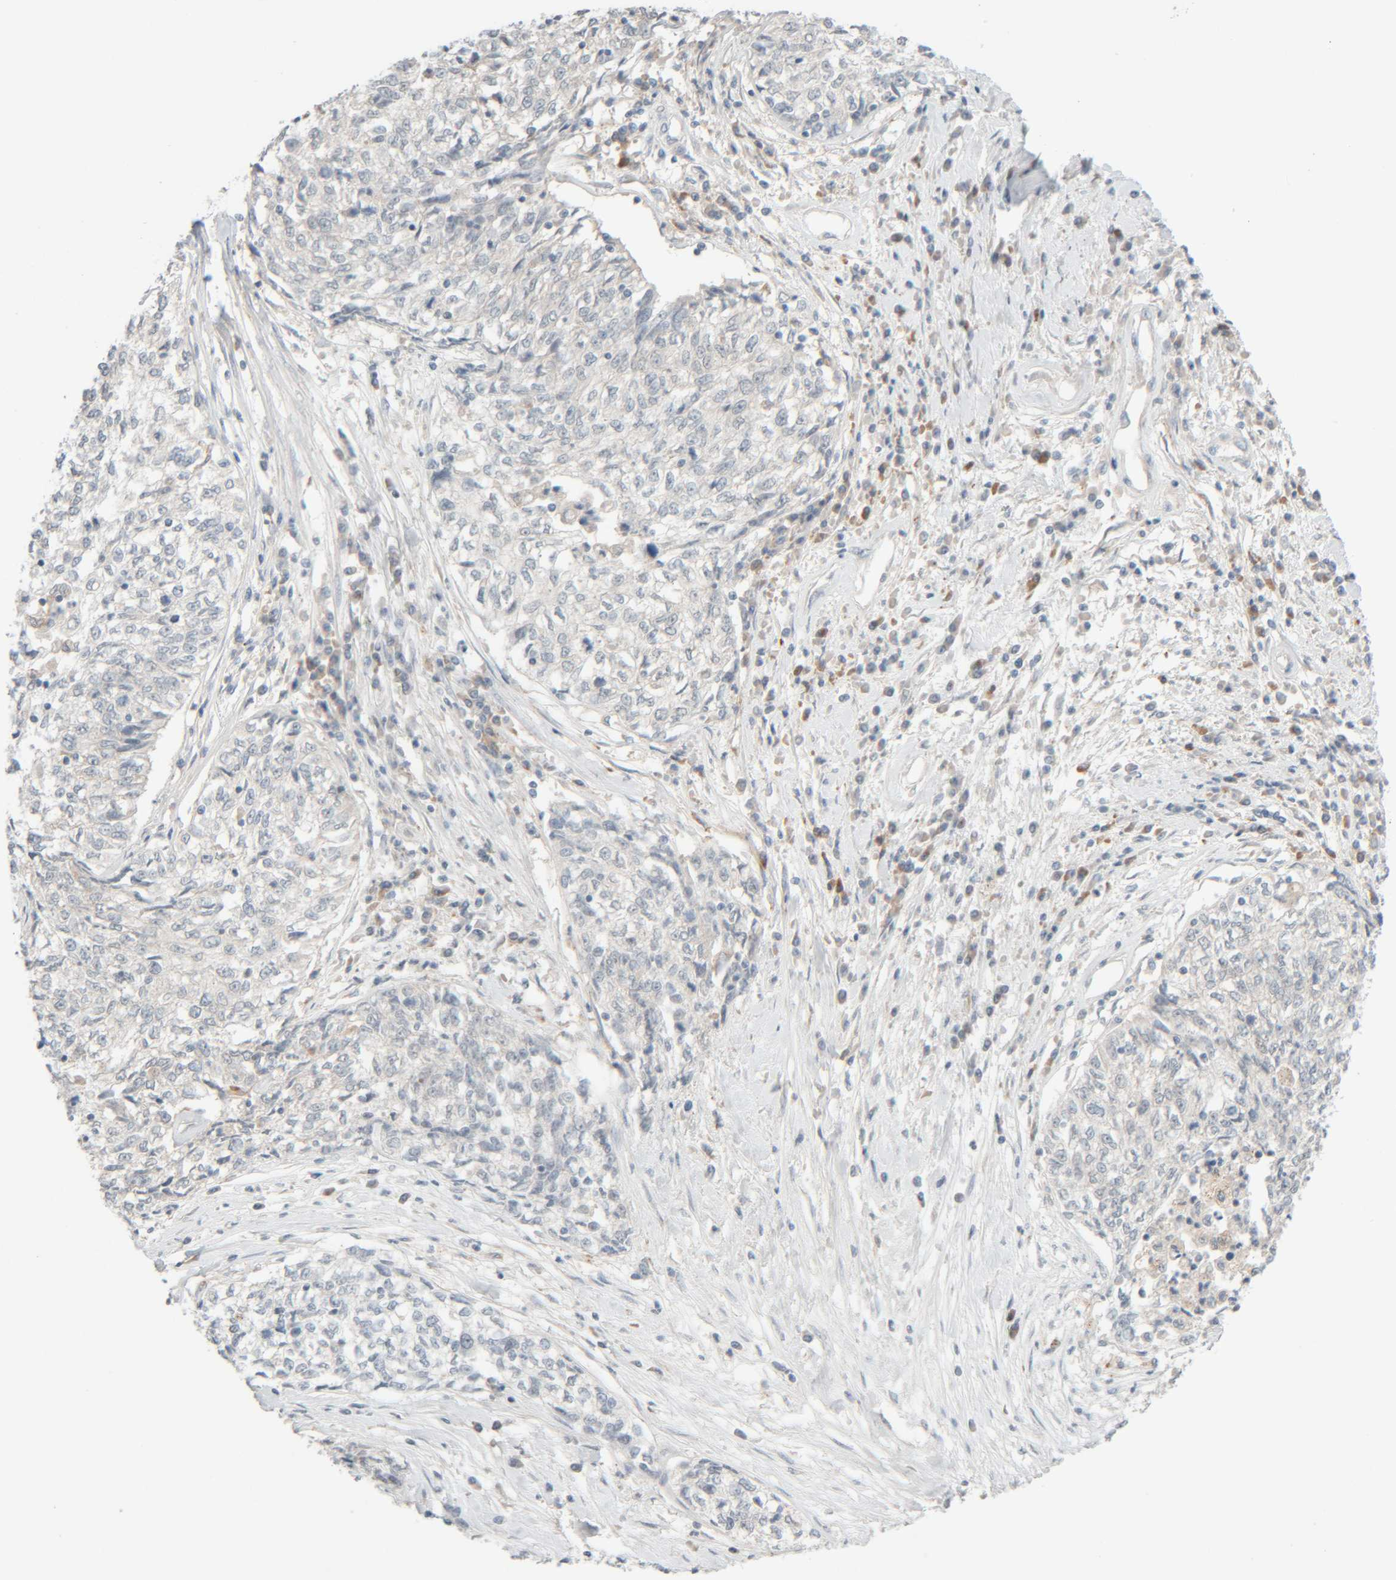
{"staining": {"intensity": "negative", "quantity": "none", "location": "none"}, "tissue": "cervical cancer", "cell_type": "Tumor cells", "image_type": "cancer", "snomed": [{"axis": "morphology", "description": "Squamous cell carcinoma, NOS"}, {"axis": "topography", "description": "Cervix"}], "caption": "This photomicrograph is of cervical cancer (squamous cell carcinoma) stained with IHC to label a protein in brown with the nuclei are counter-stained blue. There is no expression in tumor cells. (Brightfield microscopy of DAB immunohistochemistry (IHC) at high magnification).", "gene": "CHKA", "patient": {"sex": "female", "age": 57}}